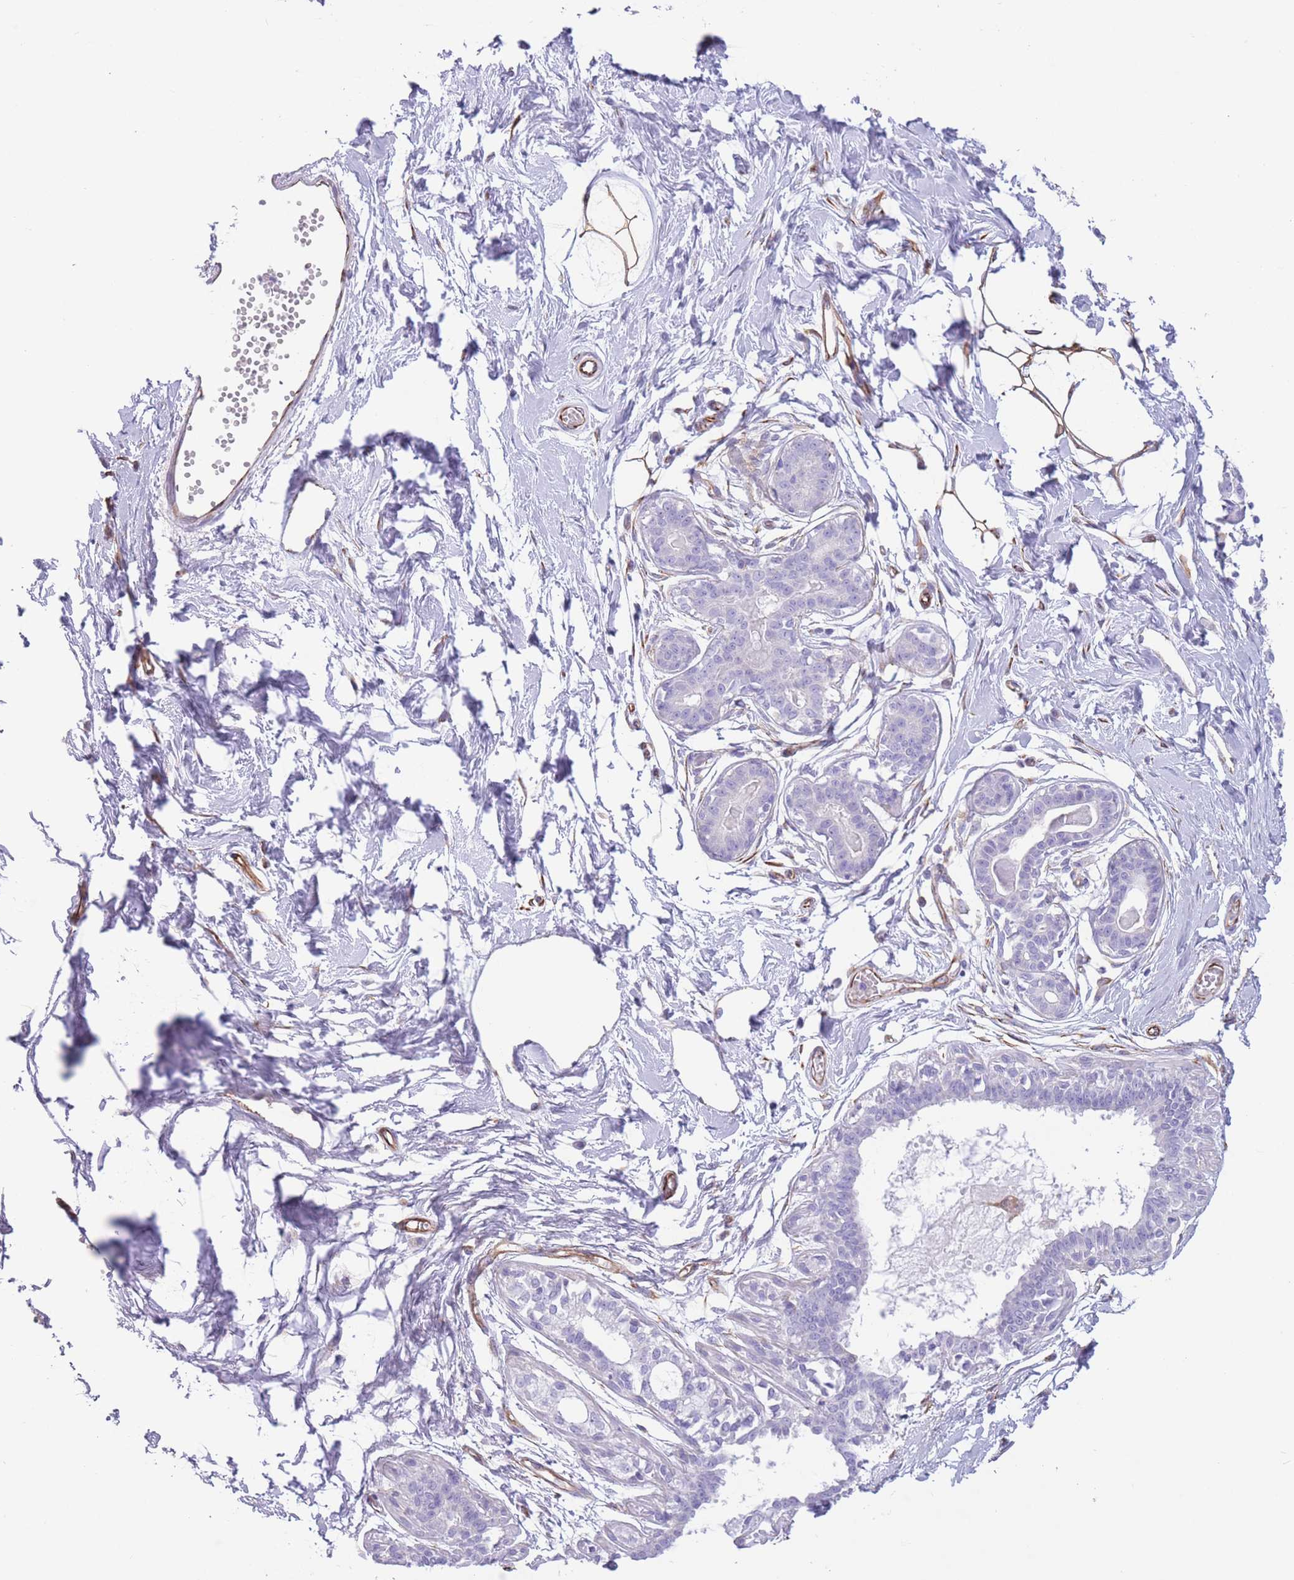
{"staining": {"intensity": "moderate", "quantity": "25%-75%", "location": "cytoplasmic/membranous"}, "tissue": "breast", "cell_type": "Adipocytes", "image_type": "normal", "snomed": [{"axis": "morphology", "description": "Normal tissue, NOS"}, {"axis": "topography", "description": "Breast"}], "caption": "Moderate cytoplasmic/membranous staining for a protein is identified in approximately 25%-75% of adipocytes of benign breast using immunohistochemistry (IHC).", "gene": "ATP5MF", "patient": {"sex": "female", "age": 45}}